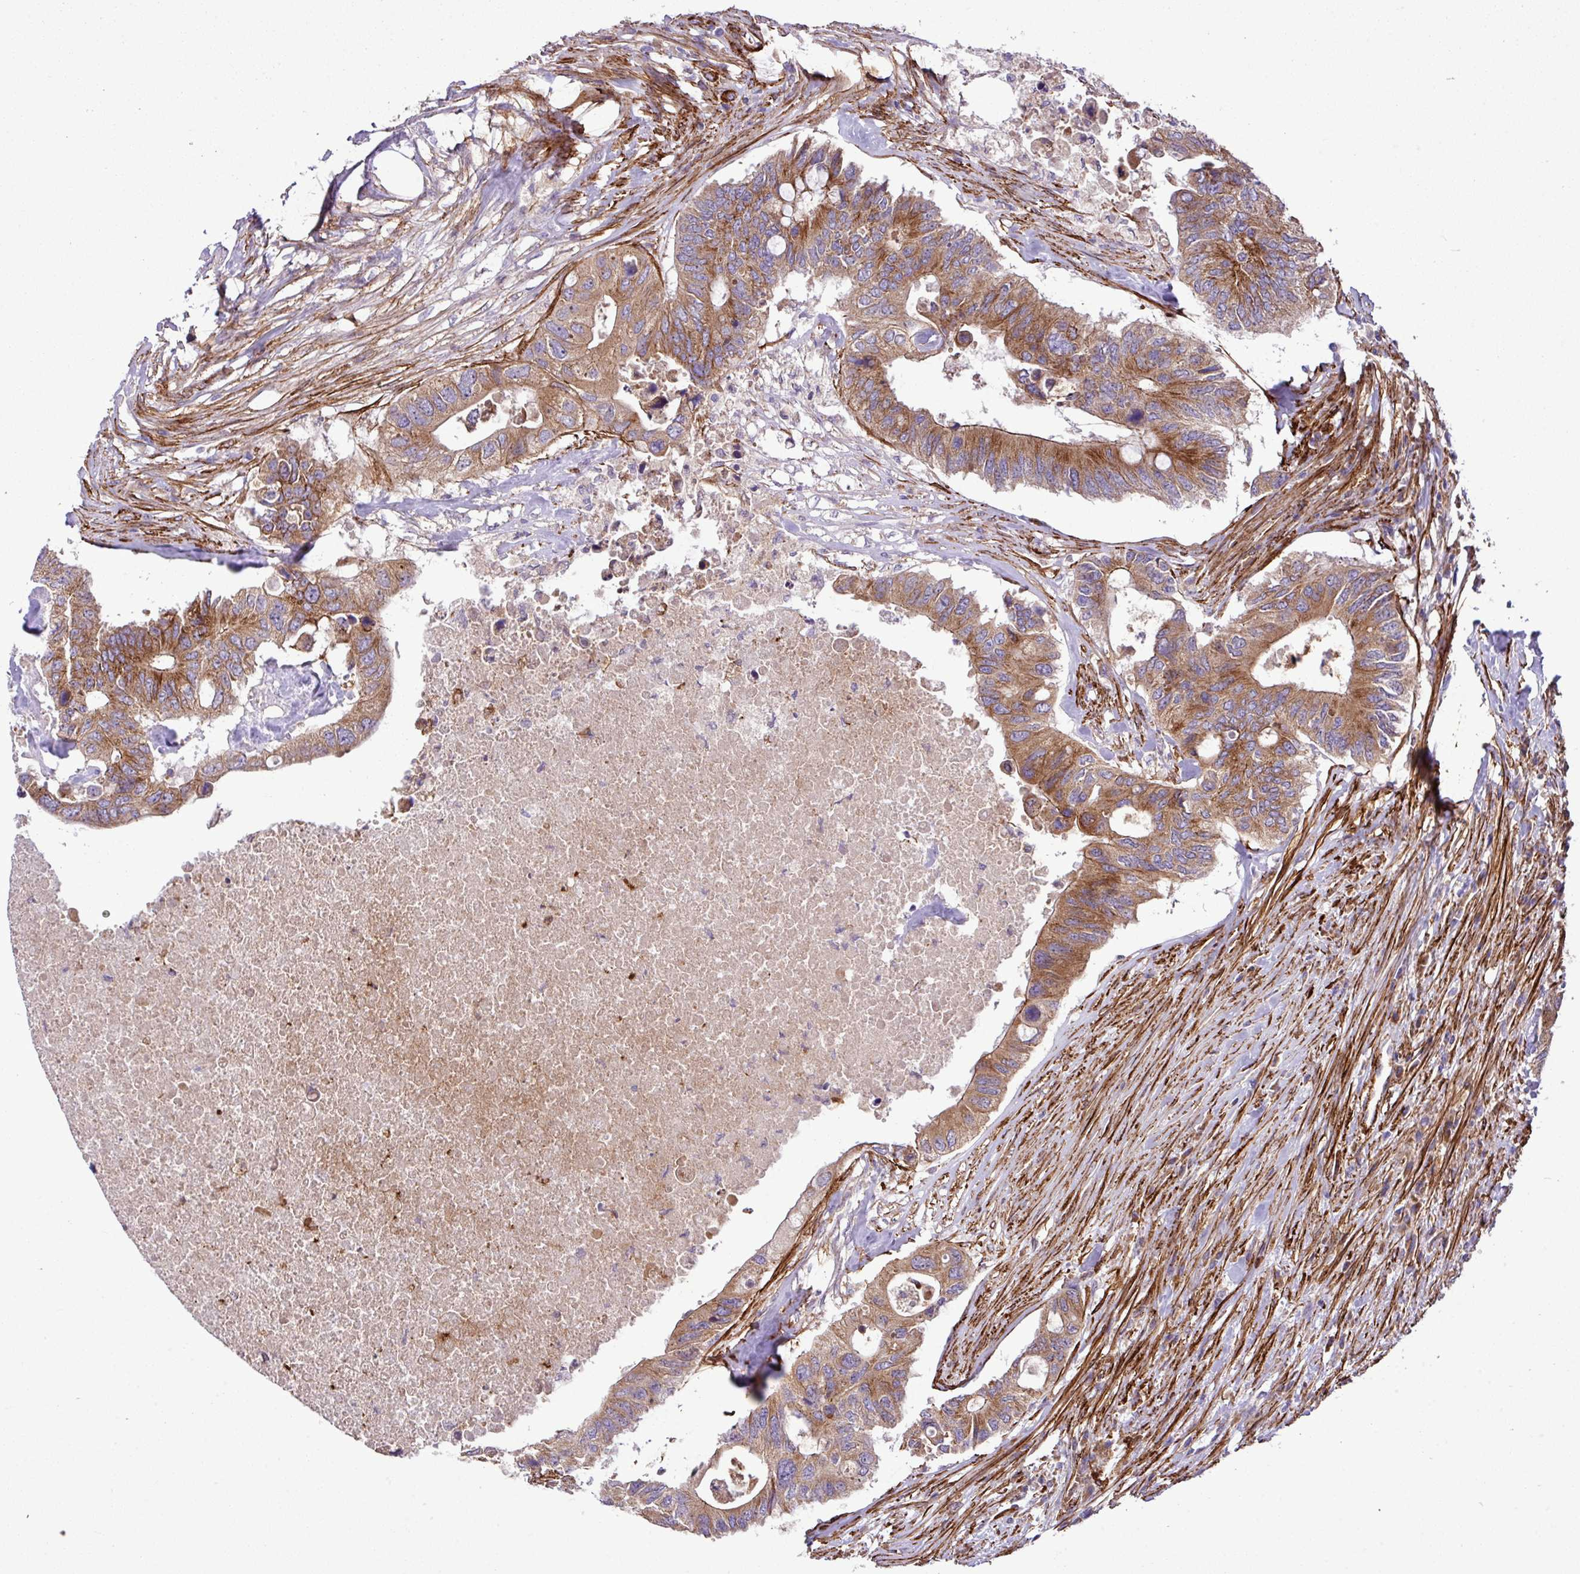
{"staining": {"intensity": "moderate", "quantity": ">75%", "location": "cytoplasmic/membranous"}, "tissue": "colorectal cancer", "cell_type": "Tumor cells", "image_type": "cancer", "snomed": [{"axis": "morphology", "description": "Adenocarcinoma, NOS"}, {"axis": "topography", "description": "Colon"}], "caption": "High-magnification brightfield microscopy of colorectal adenocarcinoma stained with DAB (brown) and counterstained with hematoxylin (blue). tumor cells exhibit moderate cytoplasmic/membranous positivity is appreciated in approximately>75% of cells.", "gene": "FAM47E", "patient": {"sex": "male", "age": 71}}